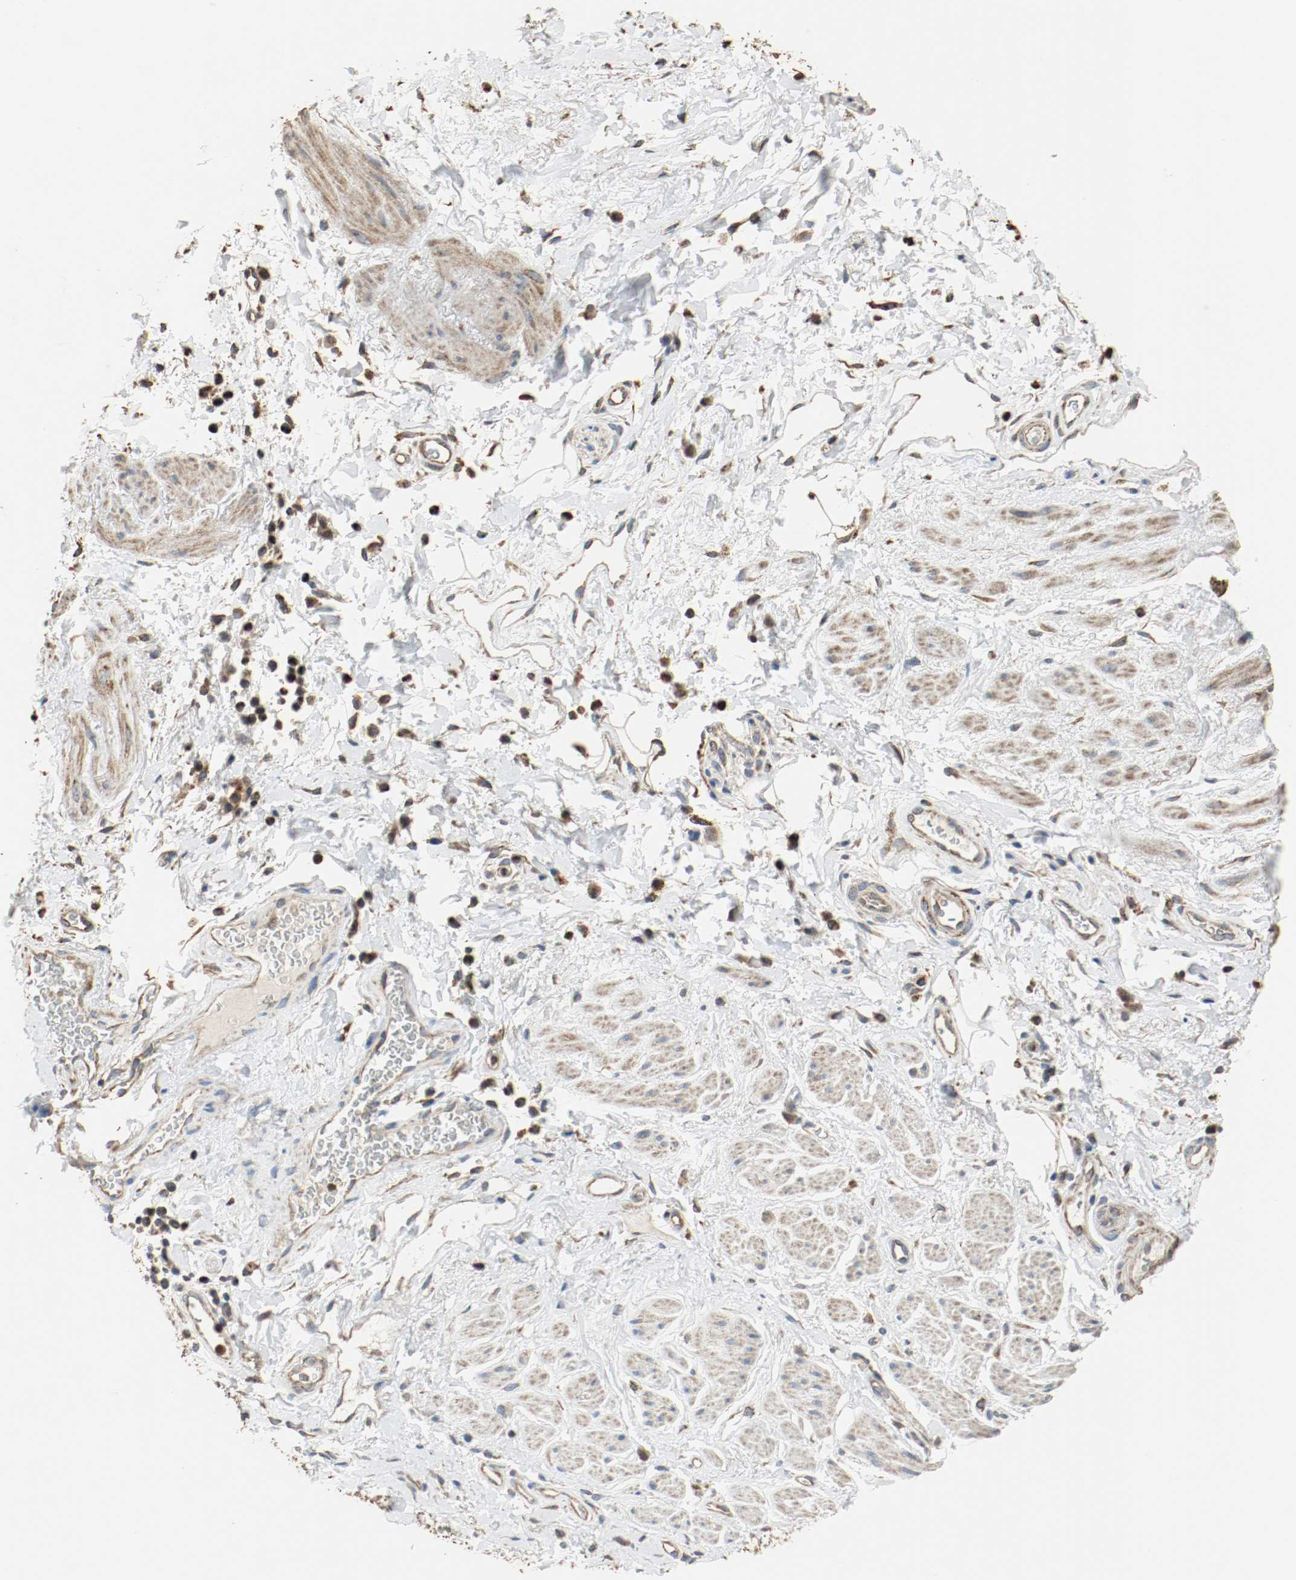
{"staining": {"intensity": "moderate", "quantity": ">75%", "location": "cytoplasmic/membranous"}, "tissue": "adipose tissue", "cell_type": "Adipocytes", "image_type": "normal", "snomed": [{"axis": "morphology", "description": "Normal tissue, NOS"}, {"axis": "topography", "description": "Soft tissue"}, {"axis": "topography", "description": "Peripheral nerve tissue"}], "caption": "A medium amount of moderate cytoplasmic/membranous positivity is present in approximately >75% of adipocytes in normal adipose tissue. (DAB = brown stain, brightfield microscopy at high magnification).", "gene": "ALDH4A1", "patient": {"sex": "female", "age": 71}}